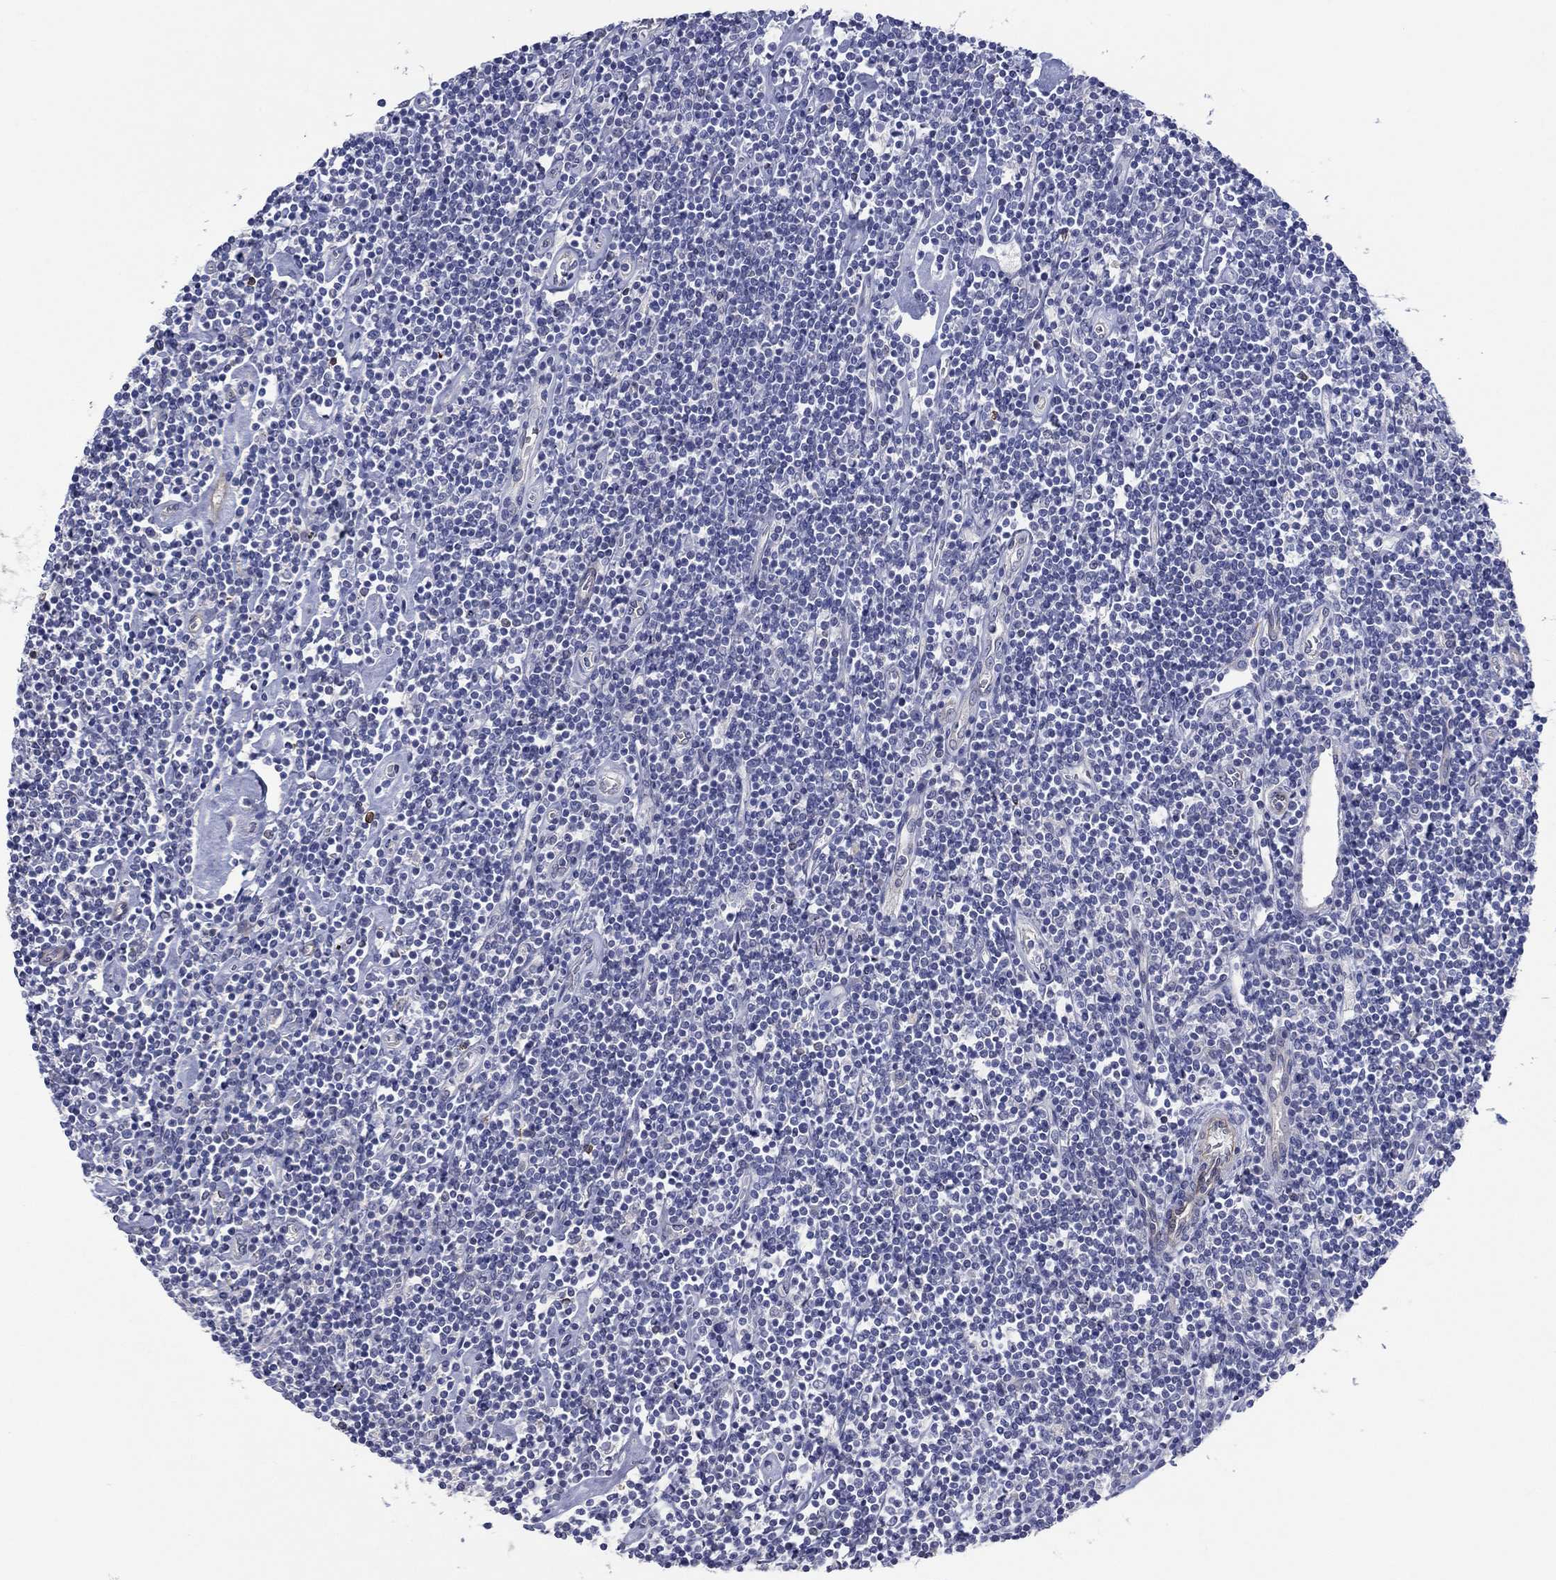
{"staining": {"intensity": "negative", "quantity": "none", "location": "none"}, "tissue": "lymphoma", "cell_type": "Tumor cells", "image_type": "cancer", "snomed": [{"axis": "morphology", "description": "Hodgkin's disease, NOS"}, {"axis": "topography", "description": "Lymph node"}], "caption": "Immunohistochemistry of Hodgkin's disease displays no expression in tumor cells.", "gene": "ERMP1", "patient": {"sex": "male", "age": 40}}